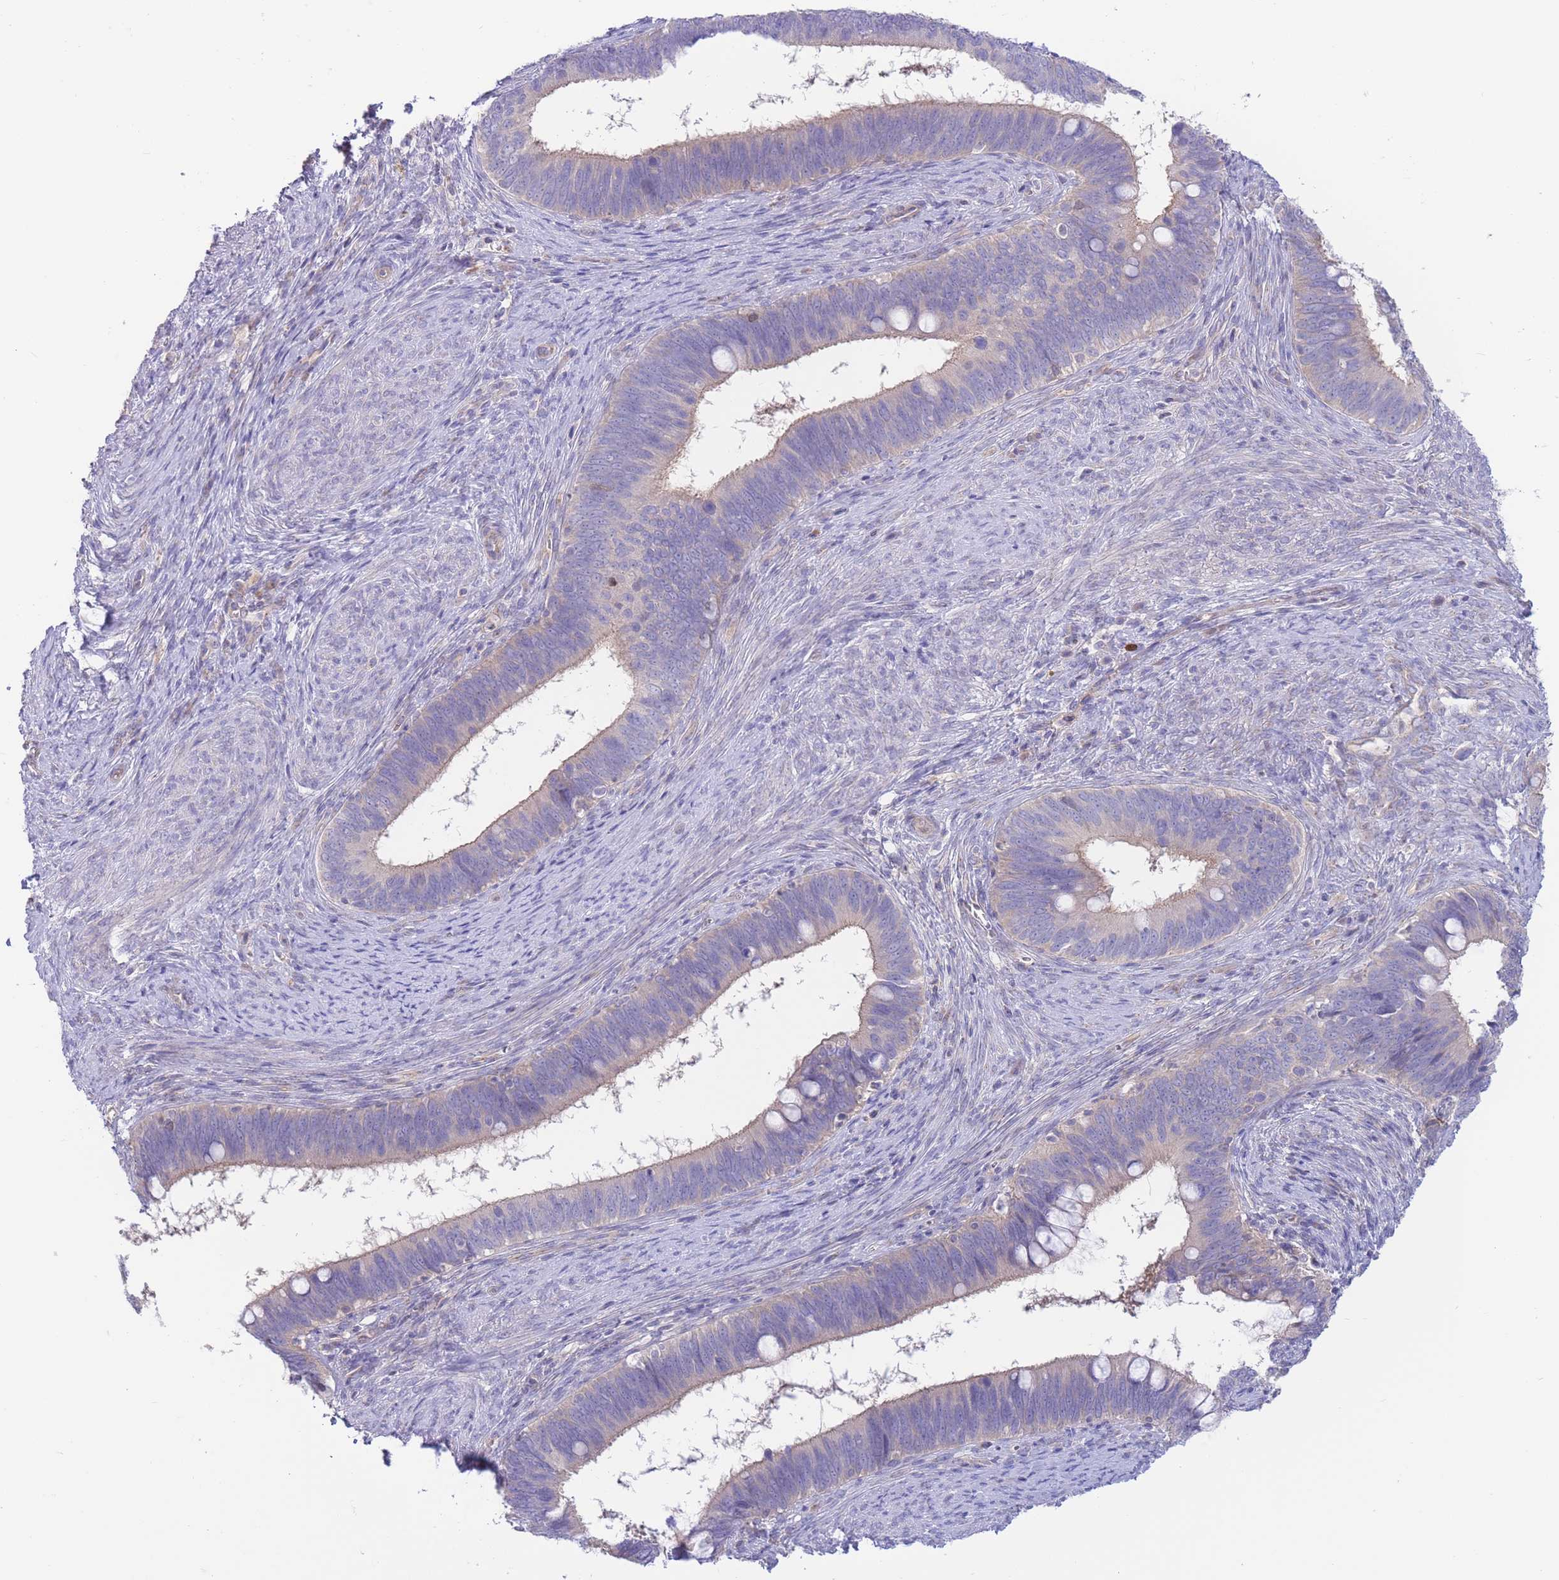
{"staining": {"intensity": "moderate", "quantity": "<25%", "location": "cytoplasmic/membranous"}, "tissue": "cervical cancer", "cell_type": "Tumor cells", "image_type": "cancer", "snomed": [{"axis": "morphology", "description": "Adenocarcinoma, NOS"}, {"axis": "topography", "description": "Cervix"}], "caption": "Adenocarcinoma (cervical) stained for a protein shows moderate cytoplasmic/membranous positivity in tumor cells.", "gene": "ALS2CL", "patient": {"sex": "female", "age": 42}}